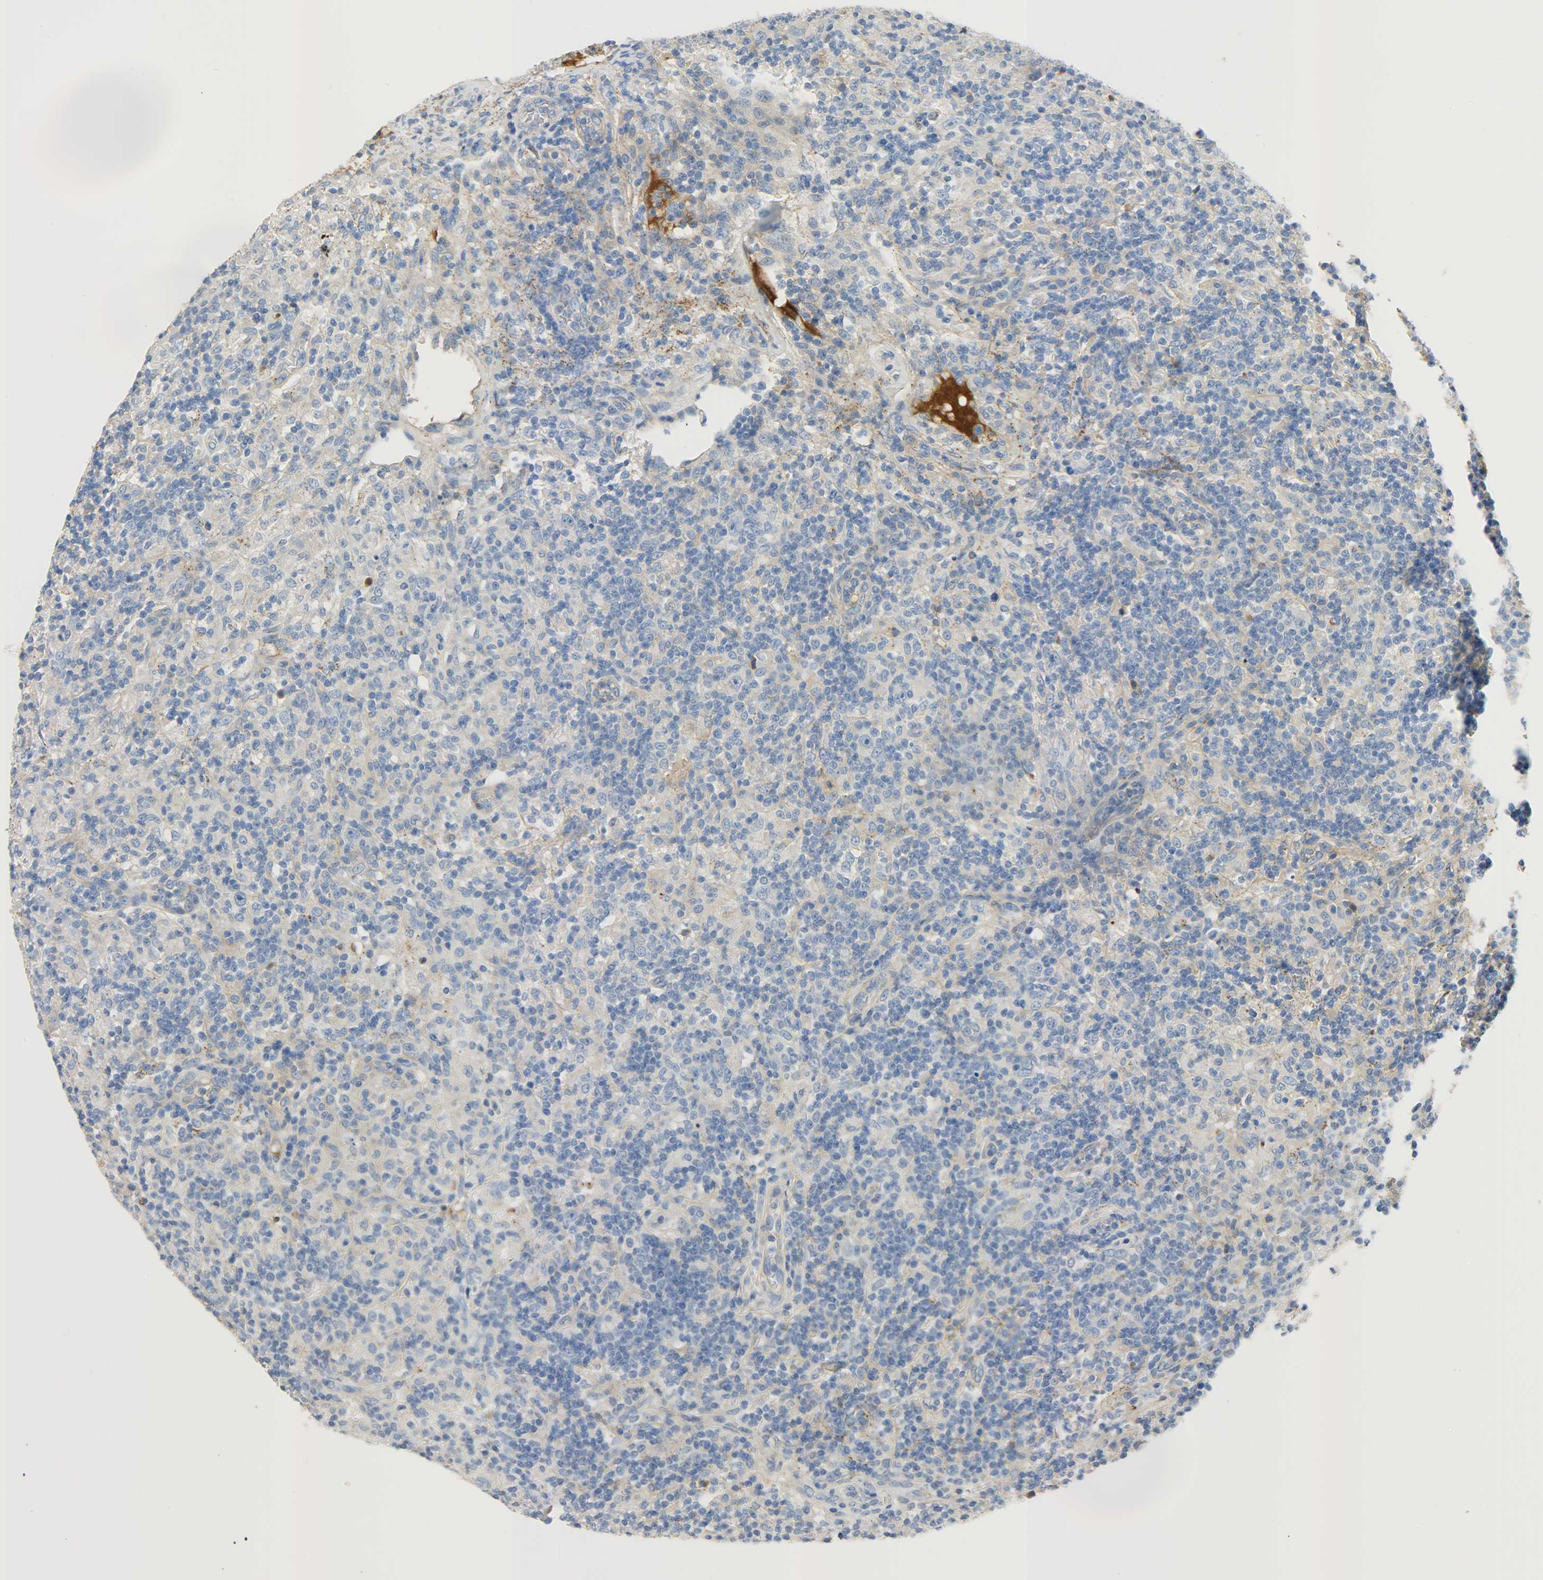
{"staining": {"intensity": "weak", "quantity": ">75%", "location": "cytoplasmic/membranous"}, "tissue": "lymphoma", "cell_type": "Tumor cells", "image_type": "cancer", "snomed": [{"axis": "morphology", "description": "Hodgkin's disease, NOS"}, {"axis": "topography", "description": "Lymph node"}], "caption": "Brown immunohistochemical staining in lymphoma displays weak cytoplasmic/membranous expression in approximately >75% of tumor cells.", "gene": "CRP", "patient": {"sex": "male", "age": 70}}